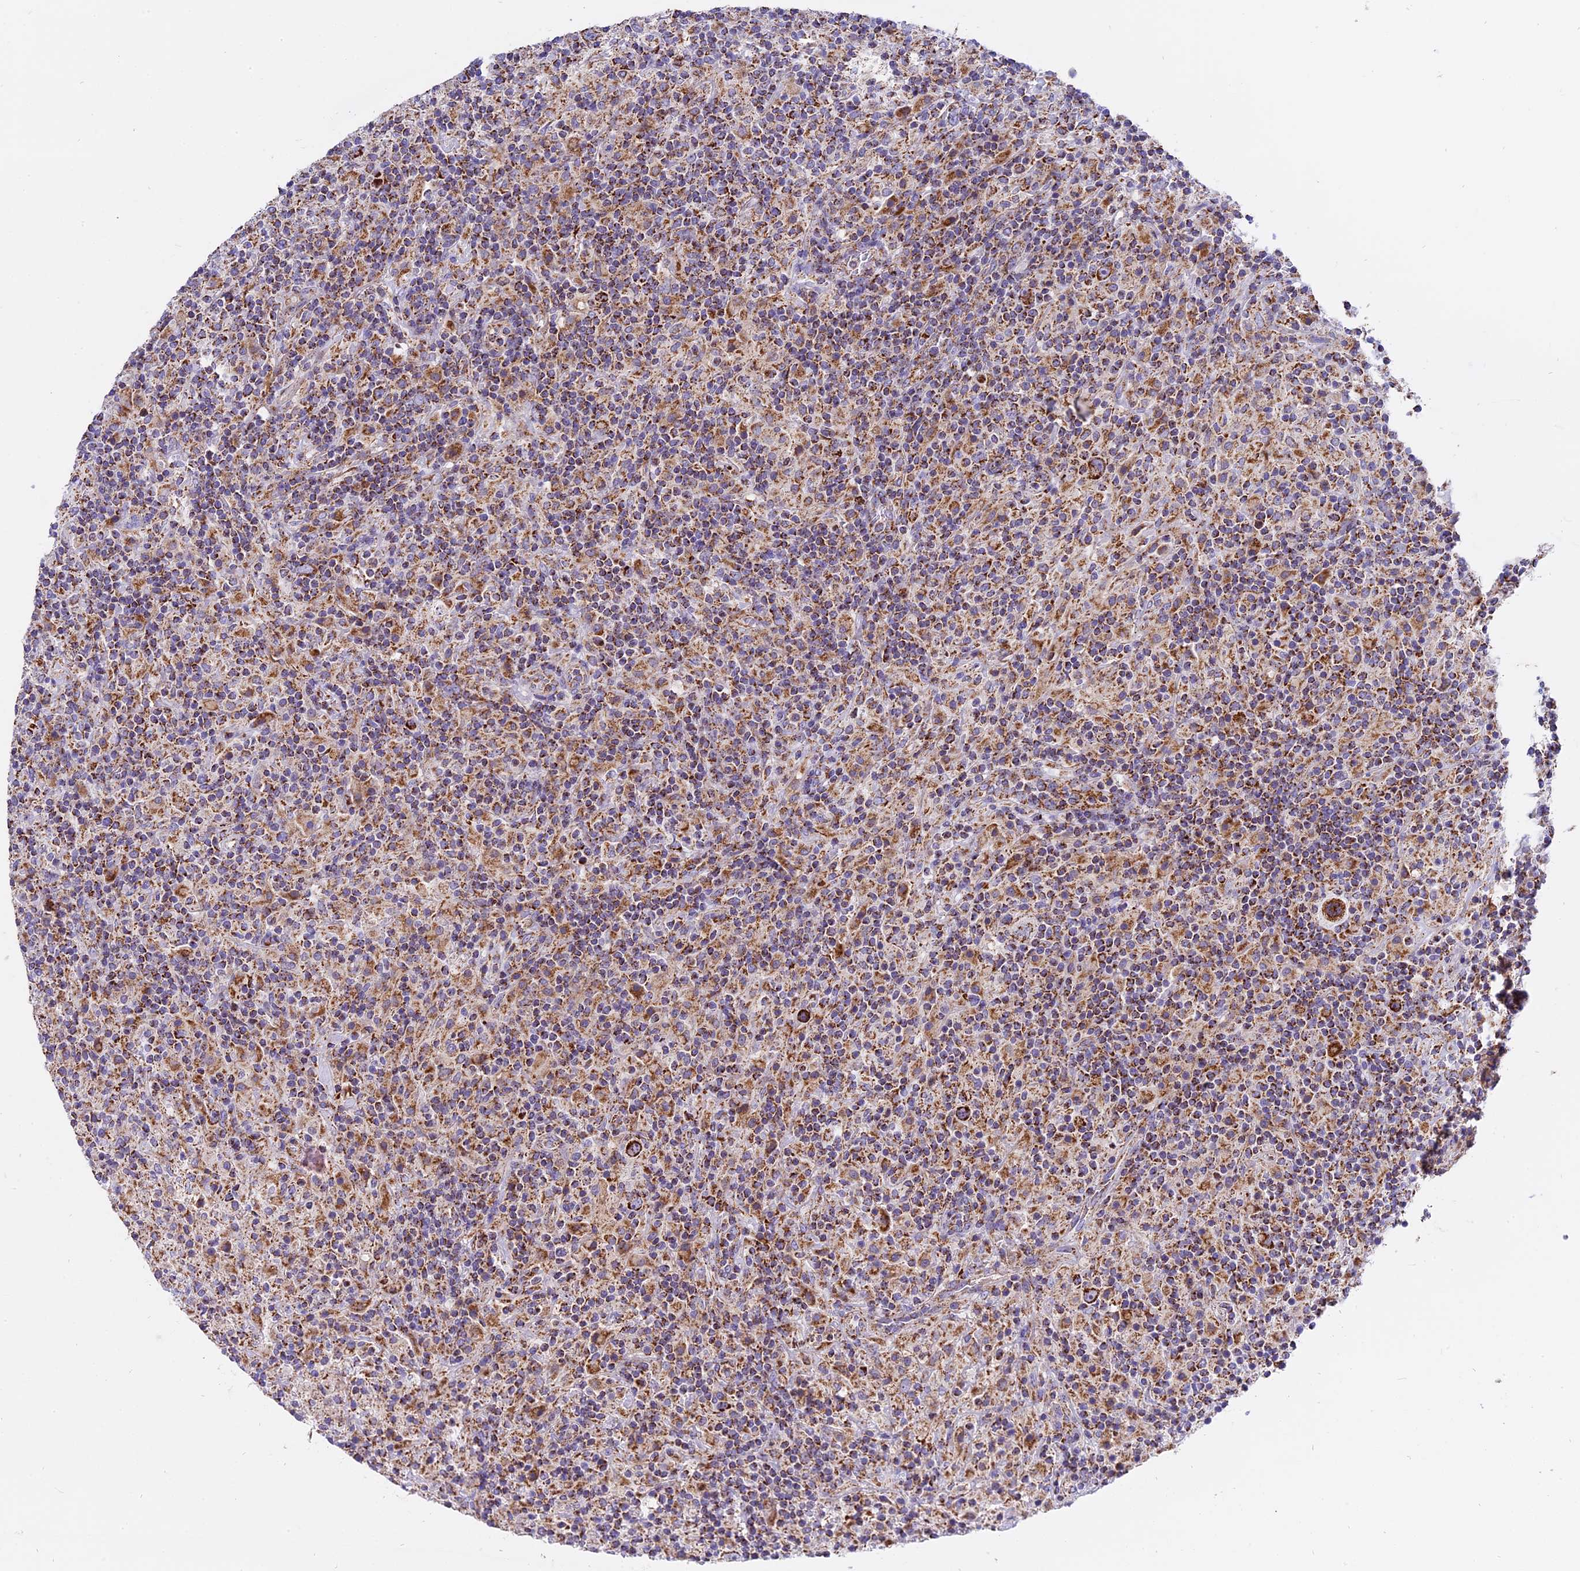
{"staining": {"intensity": "strong", "quantity": ">75%", "location": "cytoplasmic/membranous"}, "tissue": "lymphoma", "cell_type": "Tumor cells", "image_type": "cancer", "snomed": [{"axis": "morphology", "description": "Hodgkin's disease, NOS"}, {"axis": "topography", "description": "Lymph node"}], "caption": "Human lymphoma stained with a brown dye exhibits strong cytoplasmic/membranous positive staining in about >75% of tumor cells.", "gene": "MRPS34", "patient": {"sex": "male", "age": 70}}